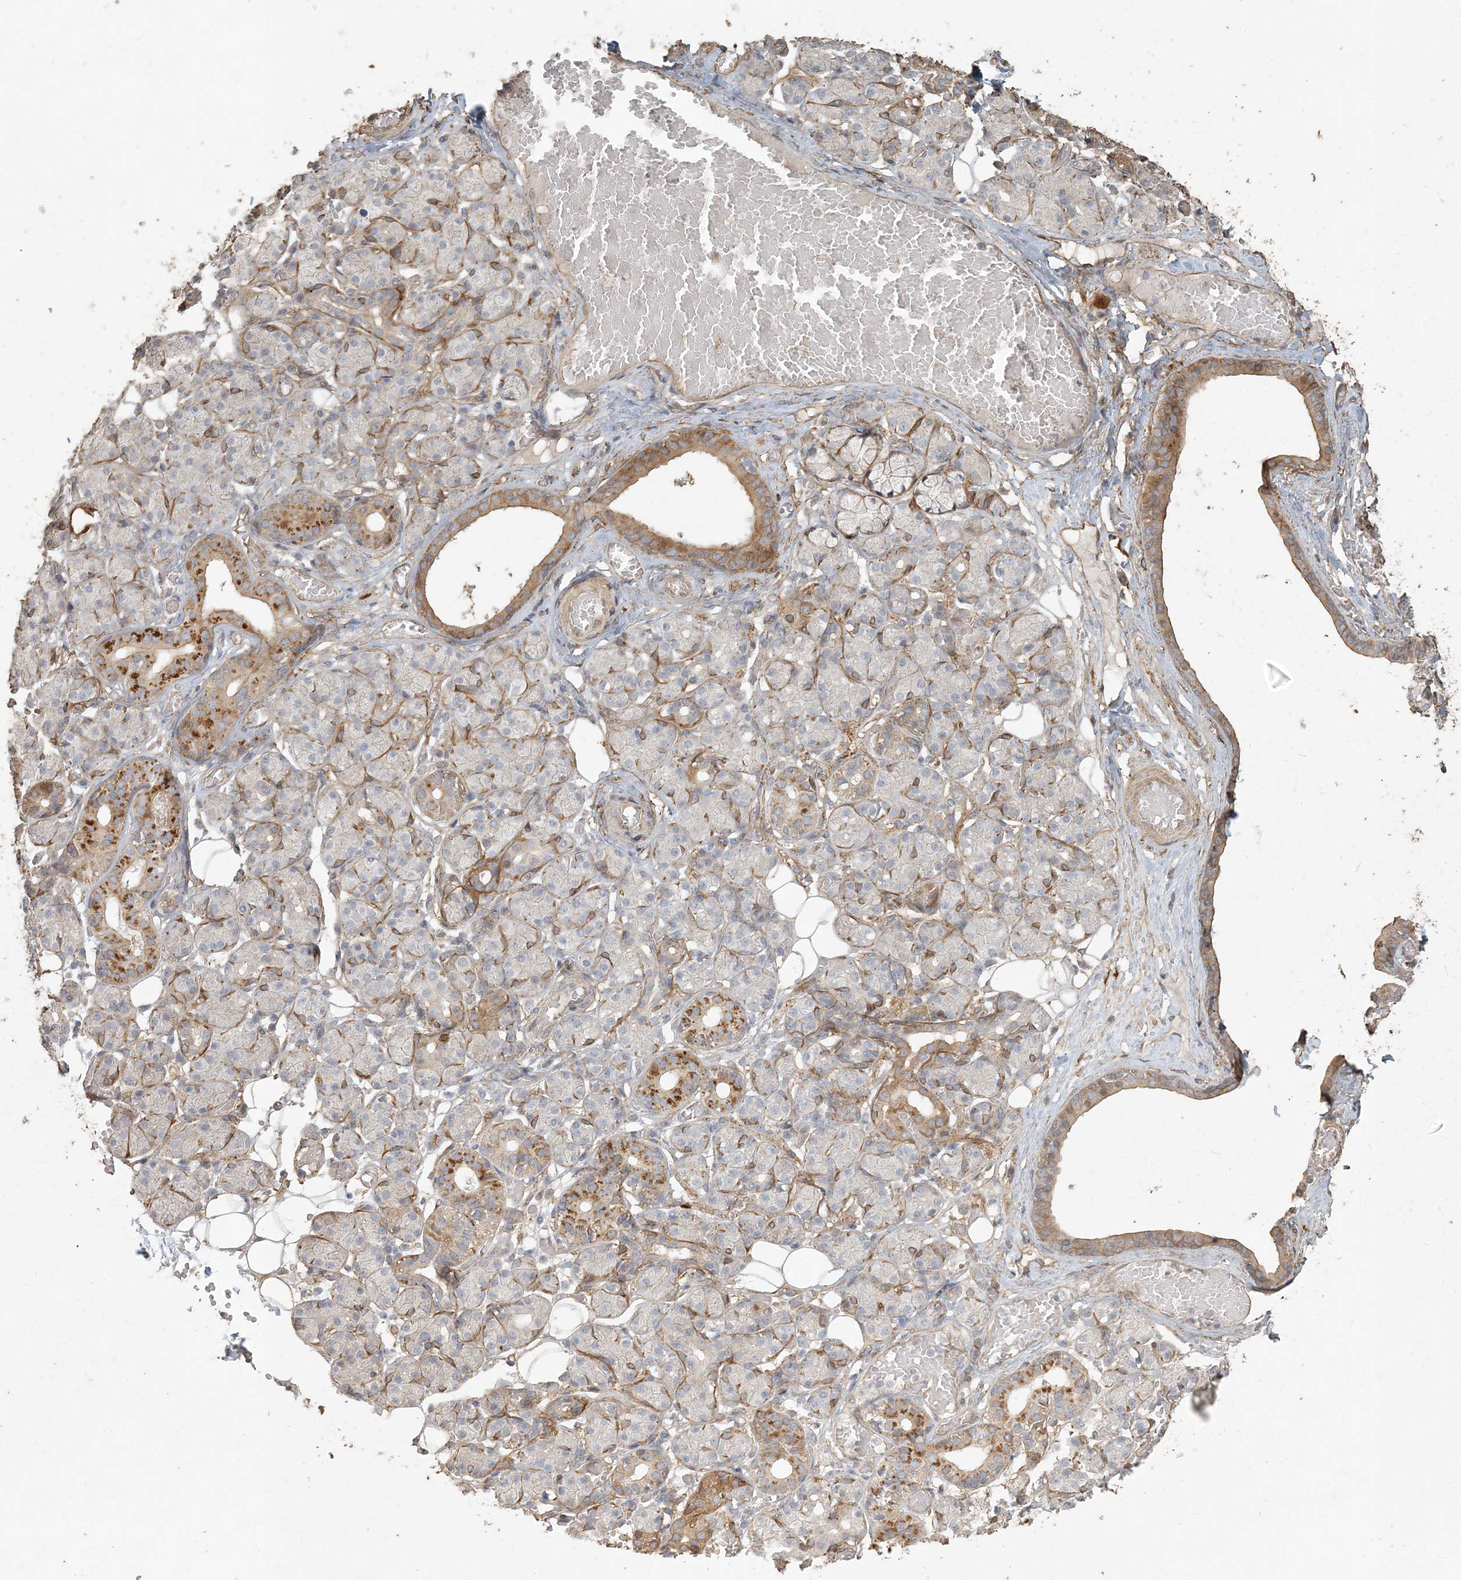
{"staining": {"intensity": "moderate", "quantity": "<25%", "location": "cytoplasmic/membranous"}, "tissue": "salivary gland", "cell_type": "Glandular cells", "image_type": "normal", "snomed": [{"axis": "morphology", "description": "Normal tissue, NOS"}, {"axis": "topography", "description": "Salivary gland"}], "caption": "High-magnification brightfield microscopy of unremarkable salivary gland stained with DAB (brown) and counterstained with hematoxylin (blue). glandular cells exhibit moderate cytoplasmic/membranous staining is present in approximately<25% of cells.", "gene": "RNF145", "patient": {"sex": "male", "age": 63}}